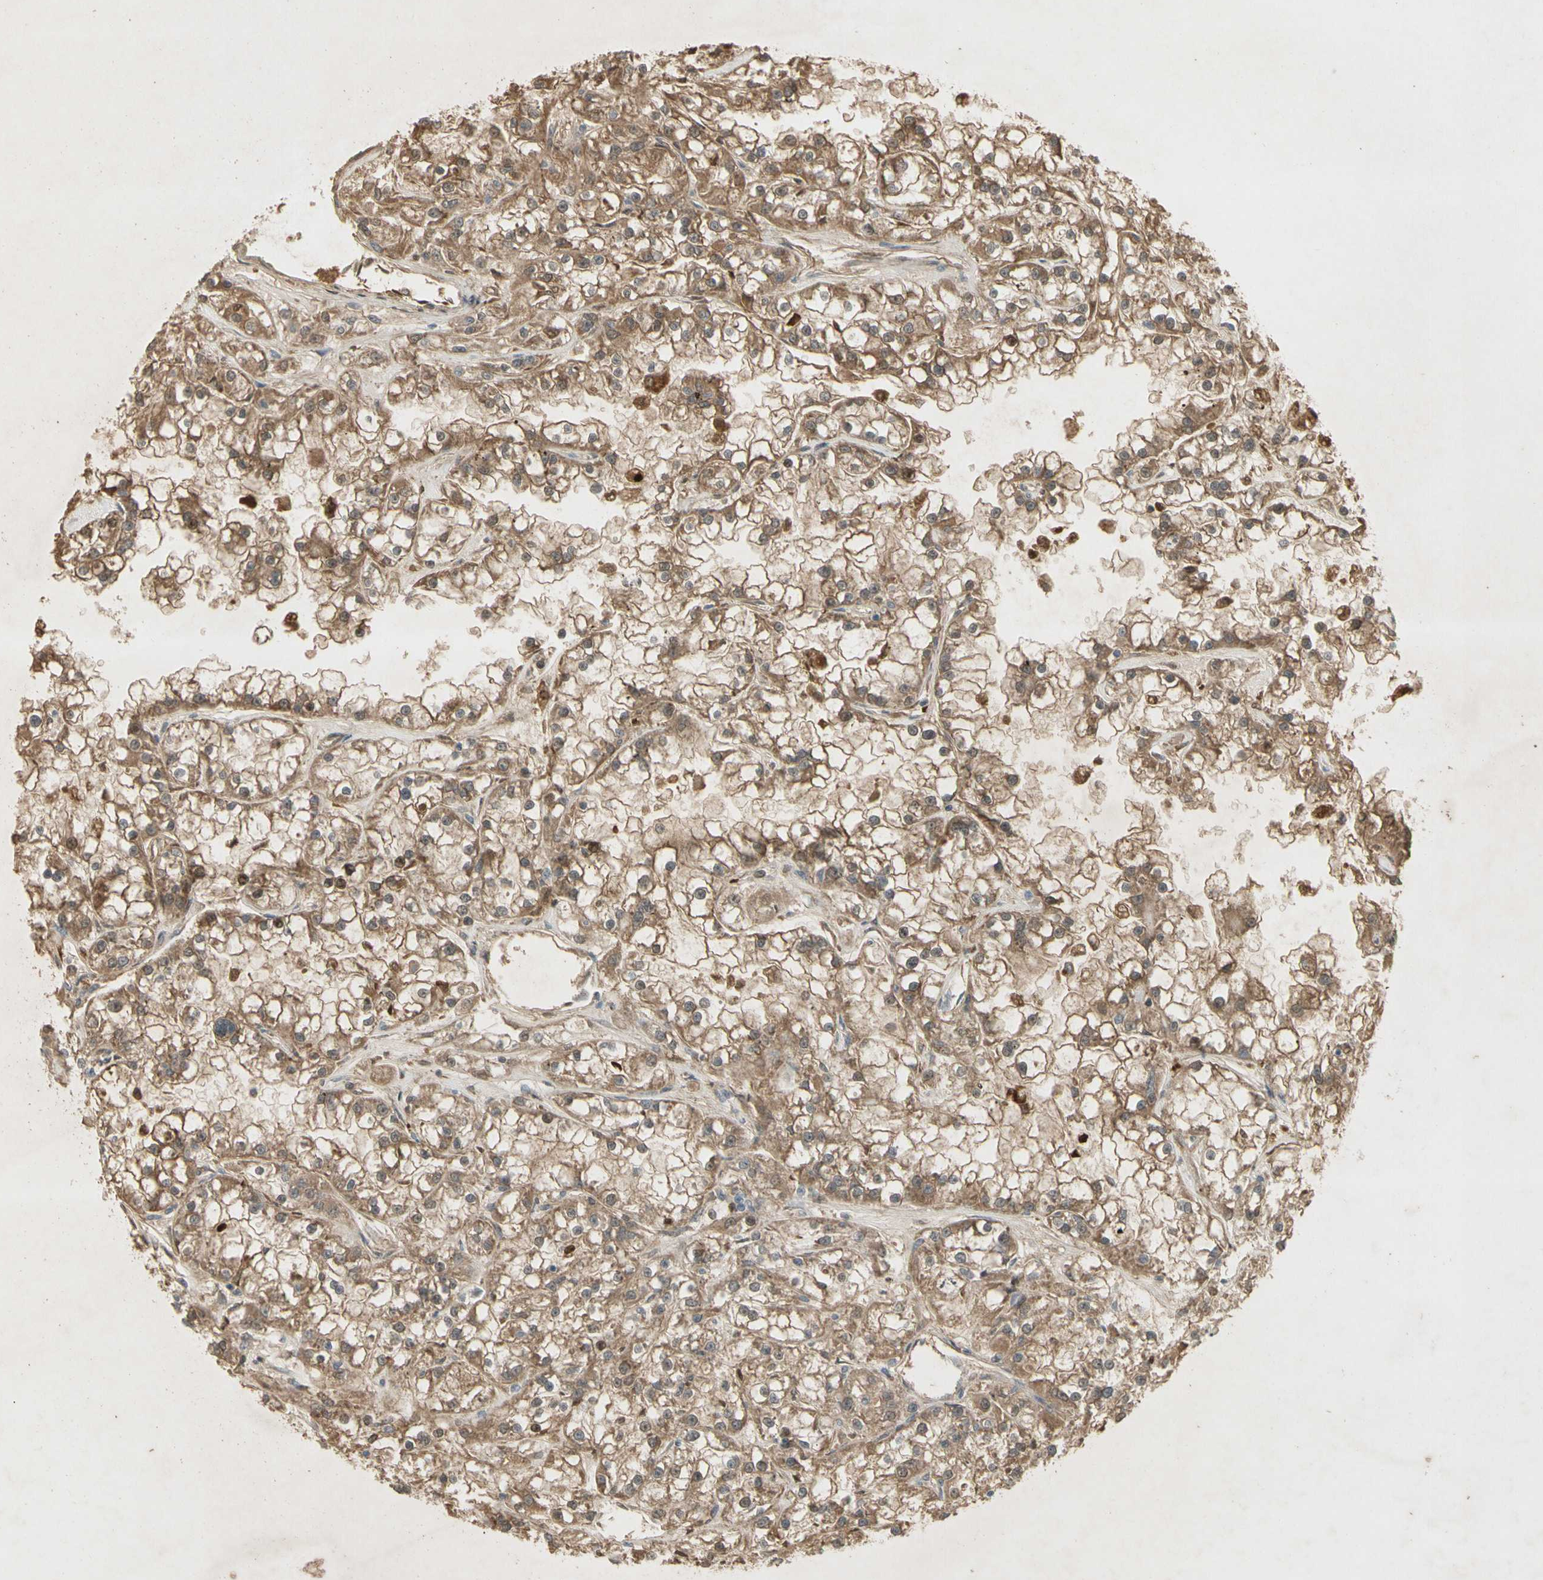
{"staining": {"intensity": "weak", "quantity": ">75%", "location": "cytoplasmic/membranous"}, "tissue": "renal cancer", "cell_type": "Tumor cells", "image_type": "cancer", "snomed": [{"axis": "morphology", "description": "Adenocarcinoma, NOS"}, {"axis": "topography", "description": "Kidney"}], "caption": "There is low levels of weak cytoplasmic/membranous positivity in tumor cells of renal adenocarcinoma, as demonstrated by immunohistochemical staining (brown color).", "gene": "NRG4", "patient": {"sex": "female", "age": 52}}